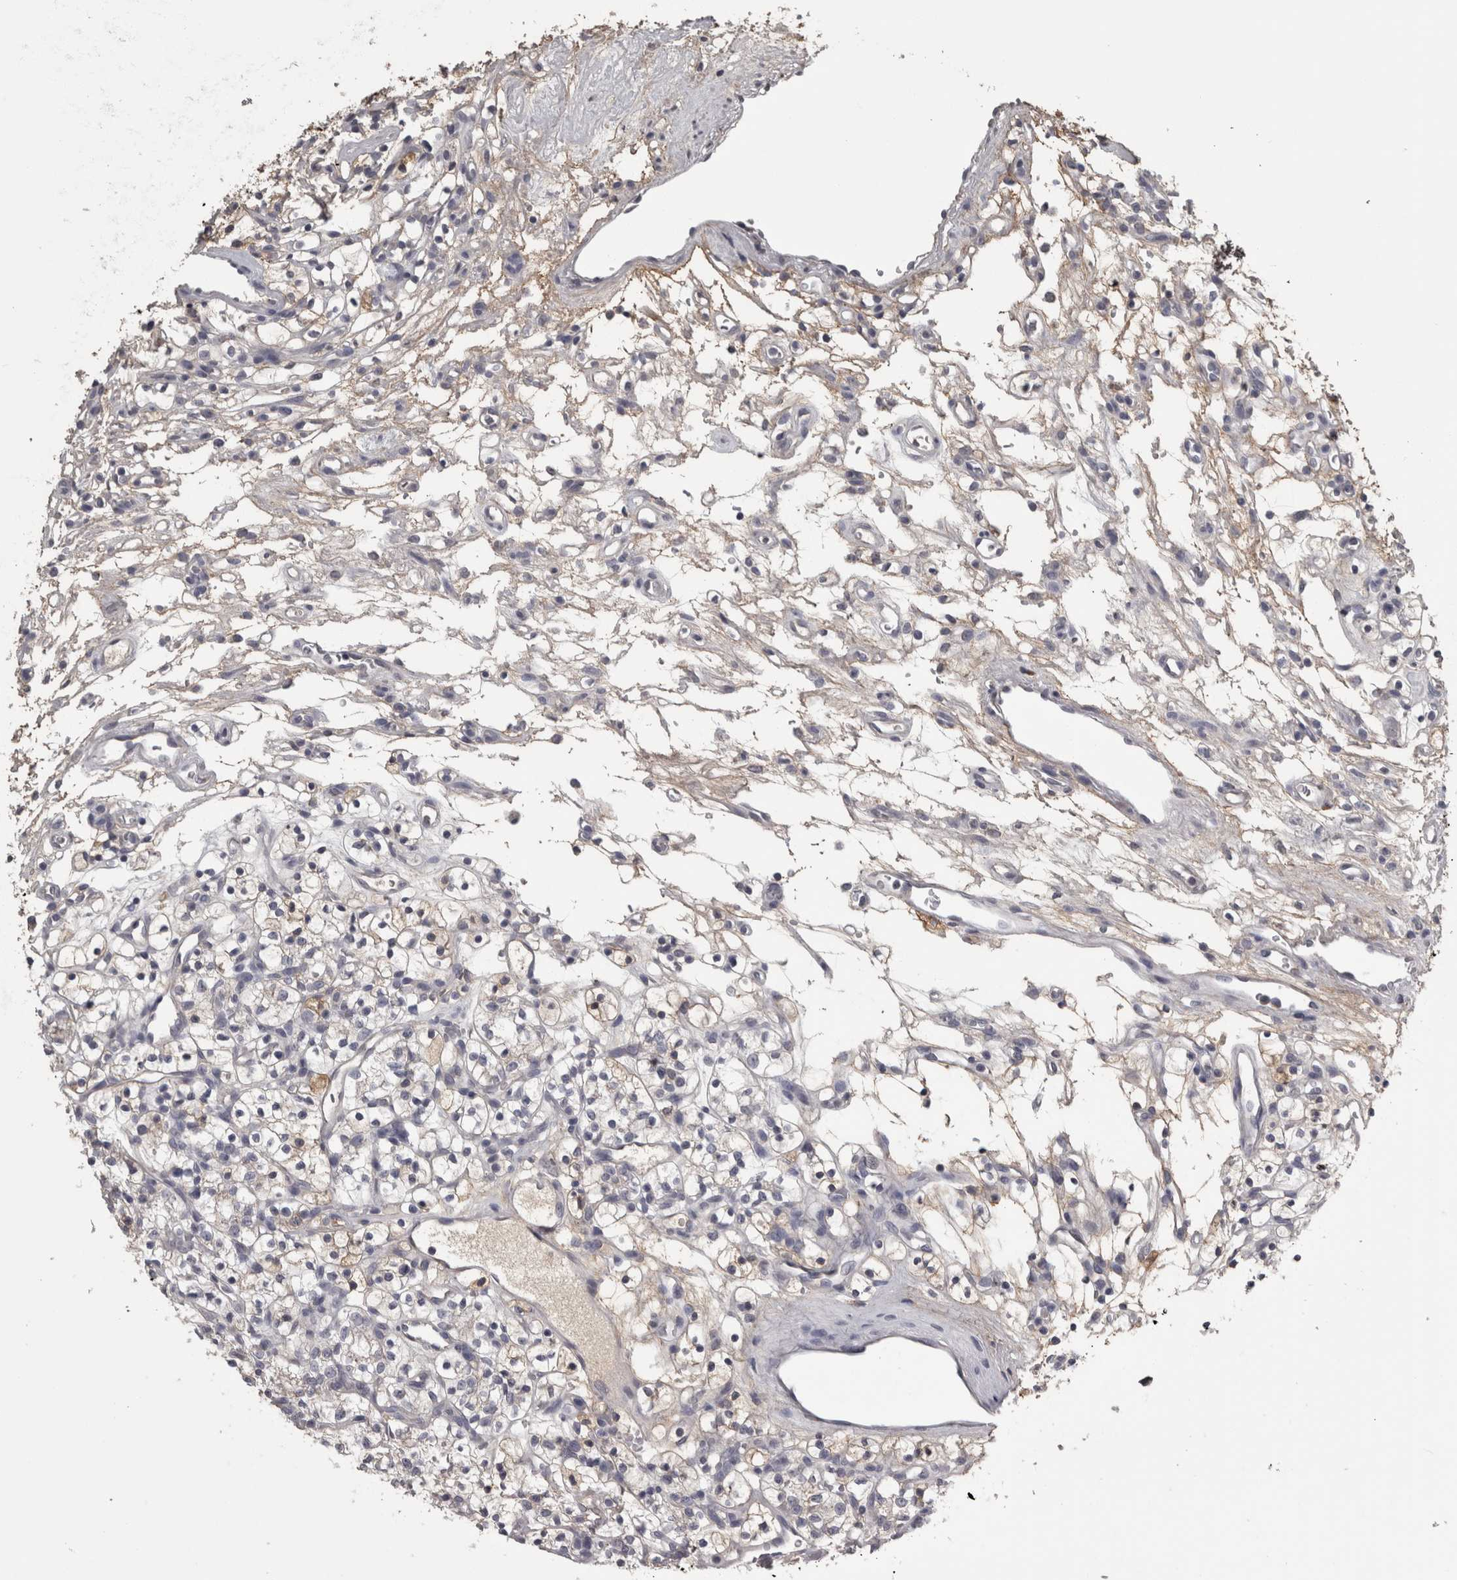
{"staining": {"intensity": "weak", "quantity": "<25%", "location": "cytoplasmic/membranous"}, "tissue": "renal cancer", "cell_type": "Tumor cells", "image_type": "cancer", "snomed": [{"axis": "morphology", "description": "Adenocarcinoma, NOS"}, {"axis": "topography", "description": "Kidney"}], "caption": "Tumor cells are negative for brown protein staining in adenocarcinoma (renal).", "gene": "FRK", "patient": {"sex": "female", "age": 57}}